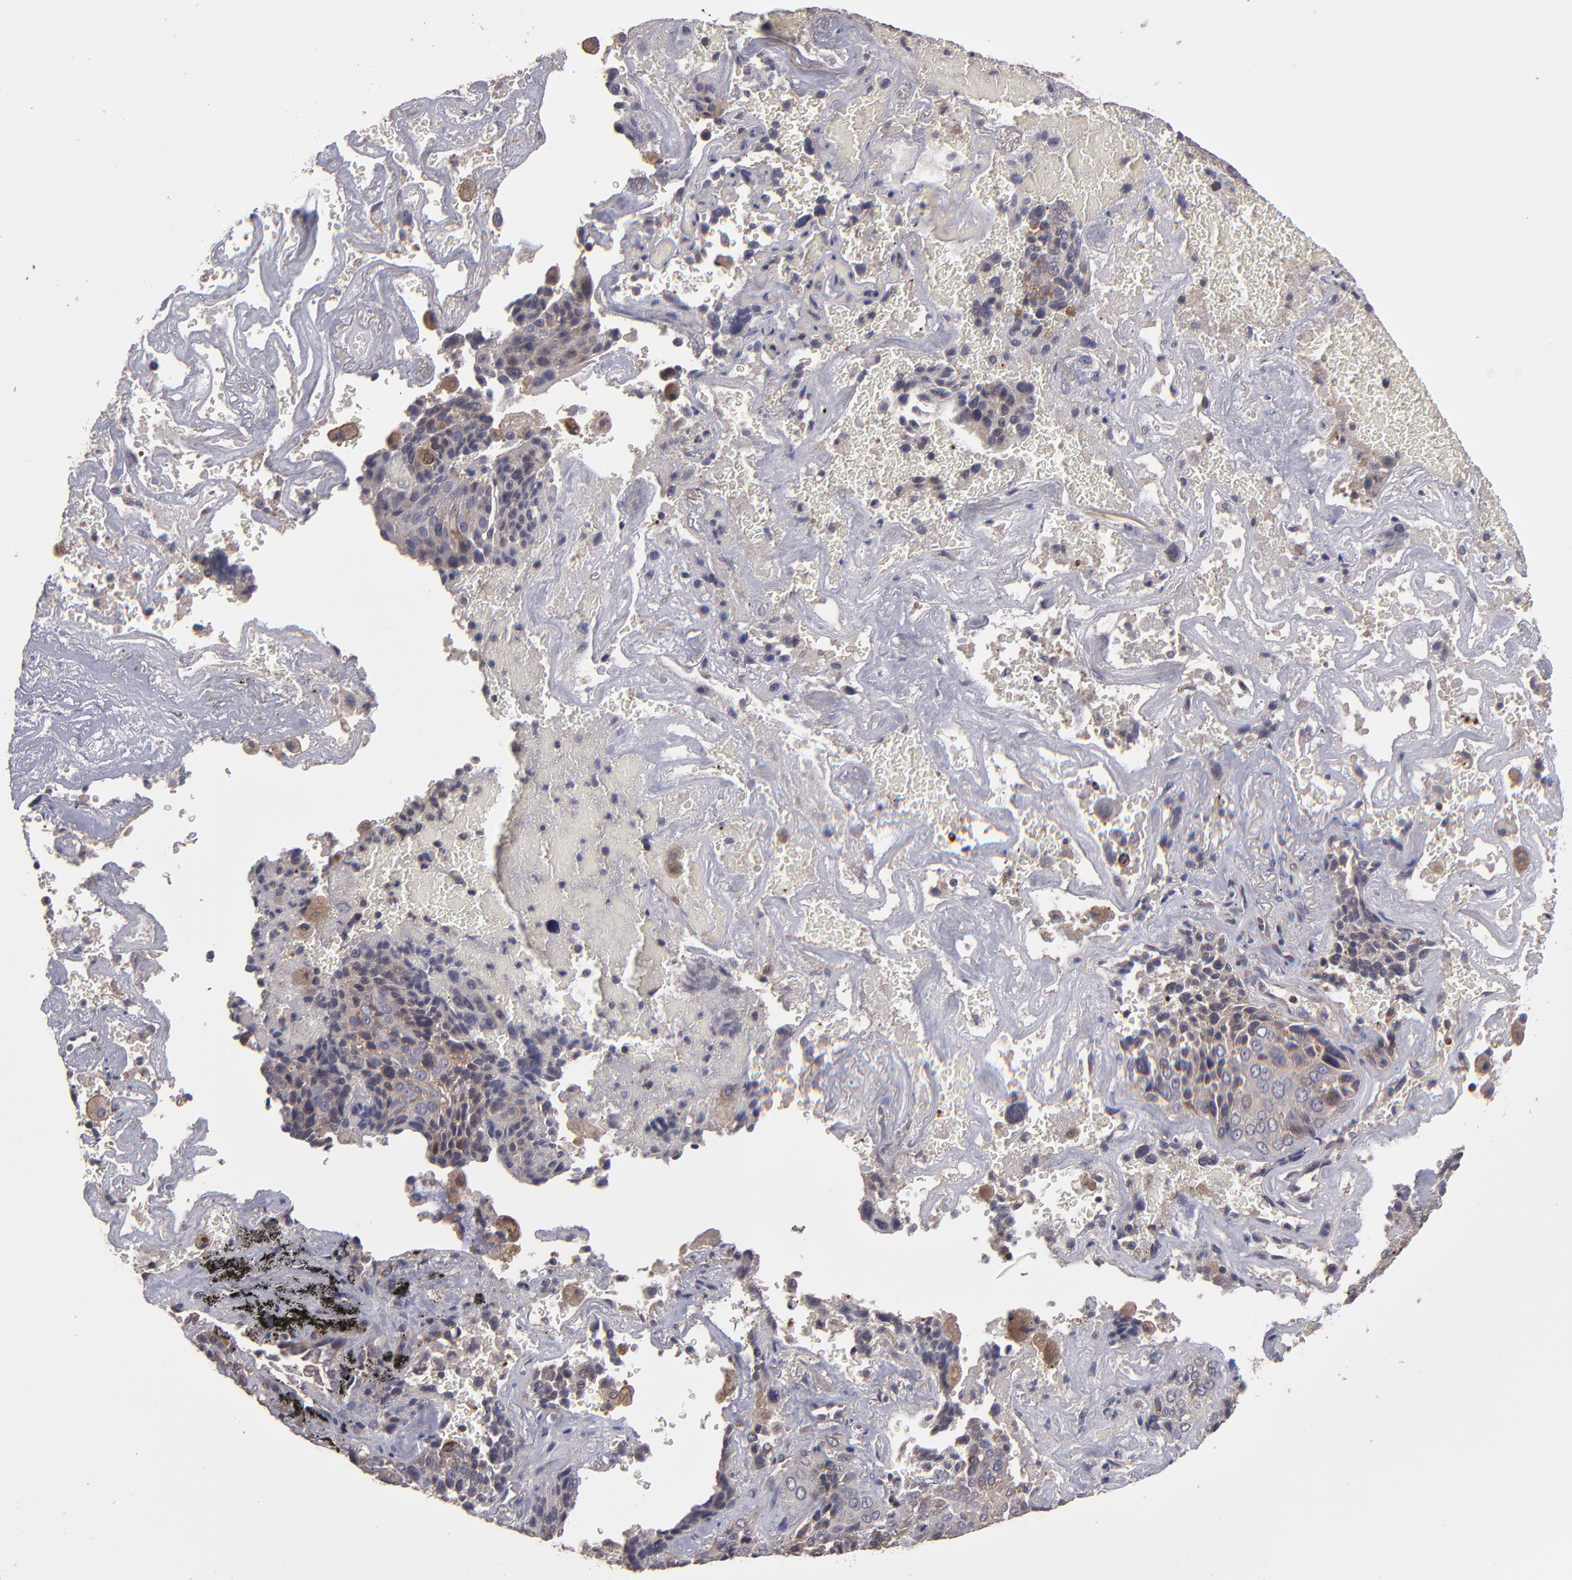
{"staining": {"intensity": "weak", "quantity": "<25%", "location": "cytoplasmic/membranous"}, "tissue": "lung cancer", "cell_type": "Tumor cells", "image_type": "cancer", "snomed": [{"axis": "morphology", "description": "Squamous cell carcinoma, NOS"}, {"axis": "topography", "description": "Lung"}], "caption": "Human lung cancer stained for a protein using IHC shows no staining in tumor cells.", "gene": "NF2", "patient": {"sex": "male", "age": 54}}